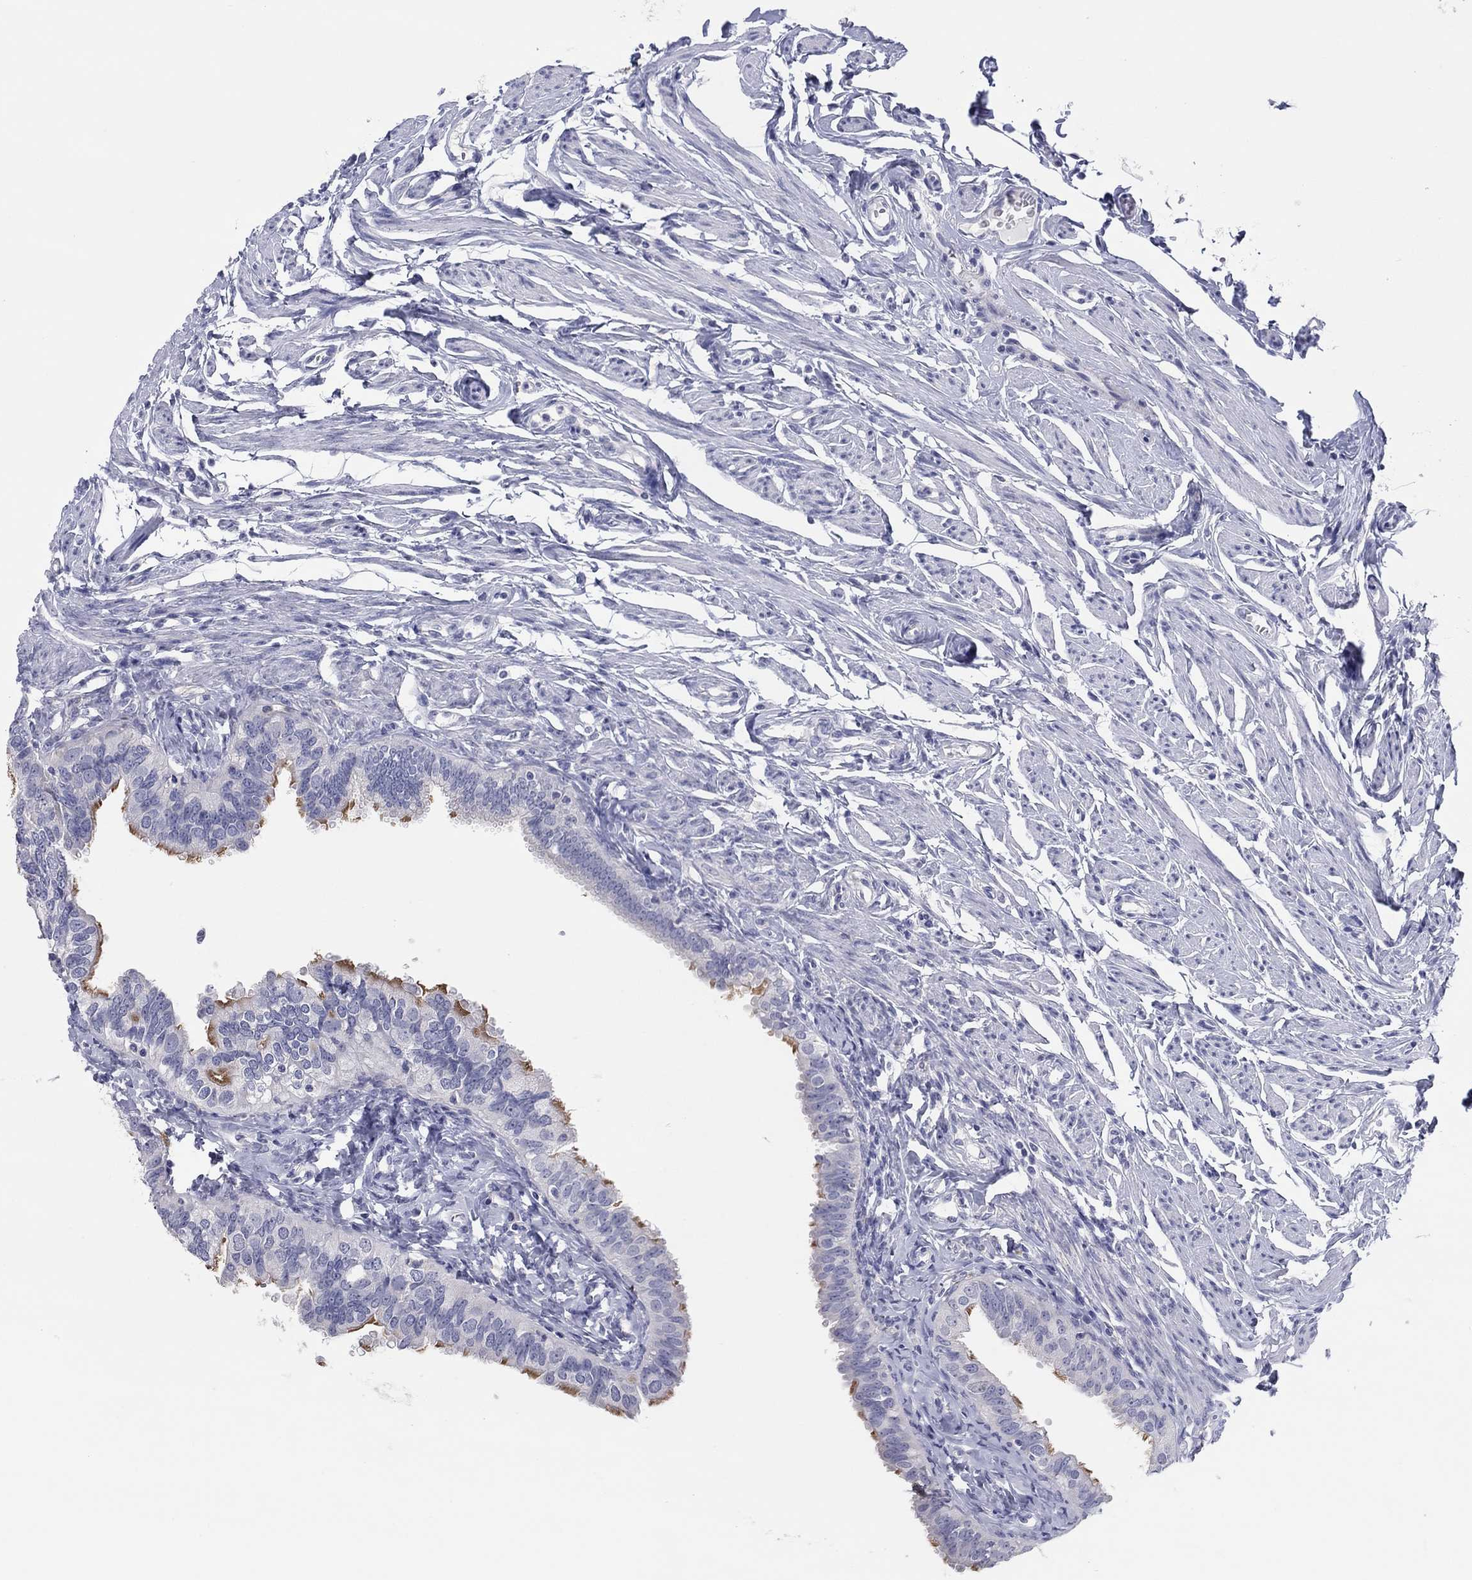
{"staining": {"intensity": "moderate", "quantity": "<25%", "location": "cytoplasmic/membranous"}, "tissue": "fallopian tube", "cell_type": "Glandular cells", "image_type": "normal", "snomed": [{"axis": "morphology", "description": "Normal tissue, NOS"}, {"axis": "topography", "description": "Fallopian tube"}], "caption": "Immunohistochemical staining of normal human fallopian tube reveals low levels of moderate cytoplasmic/membranous staining in approximately <25% of glandular cells.", "gene": "CPNE6", "patient": {"sex": "female", "age": 54}}